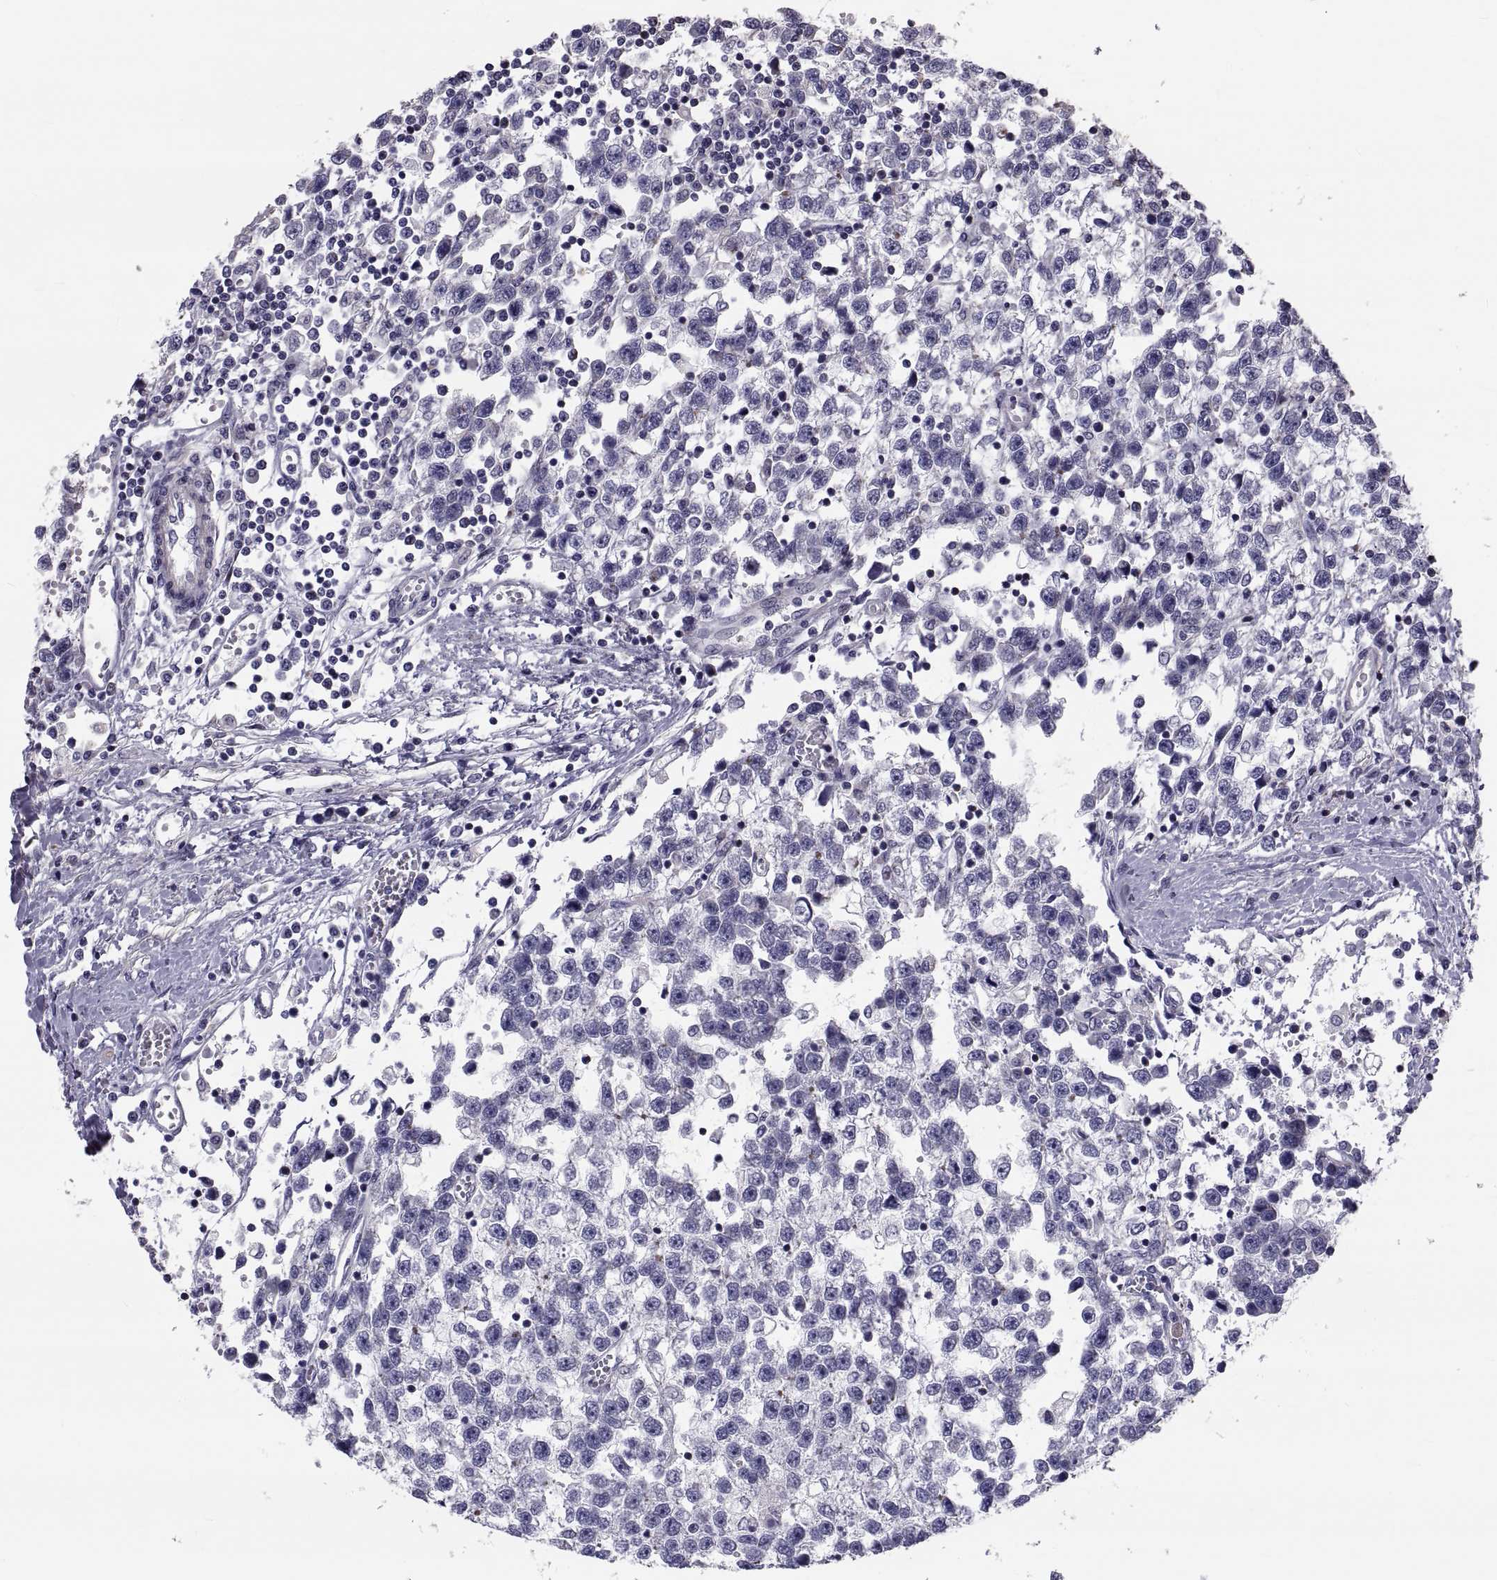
{"staining": {"intensity": "negative", "quantity": "none", "location": "none"}, "tissue": "testis cancer", "cell_type": "Tumor cells", "image_type": "cancer", "snomed": [{"axis": "morphology", "description": "Seminoma, NOS"}, {"axis": "topography", "description": "Testis"}], "caption": "Immunohistochemistry of testis cancer (seminoma) displays no positivity in tumor cells.", "gene": "ANO1", "patient": {"sex": "male", "age": 34}}